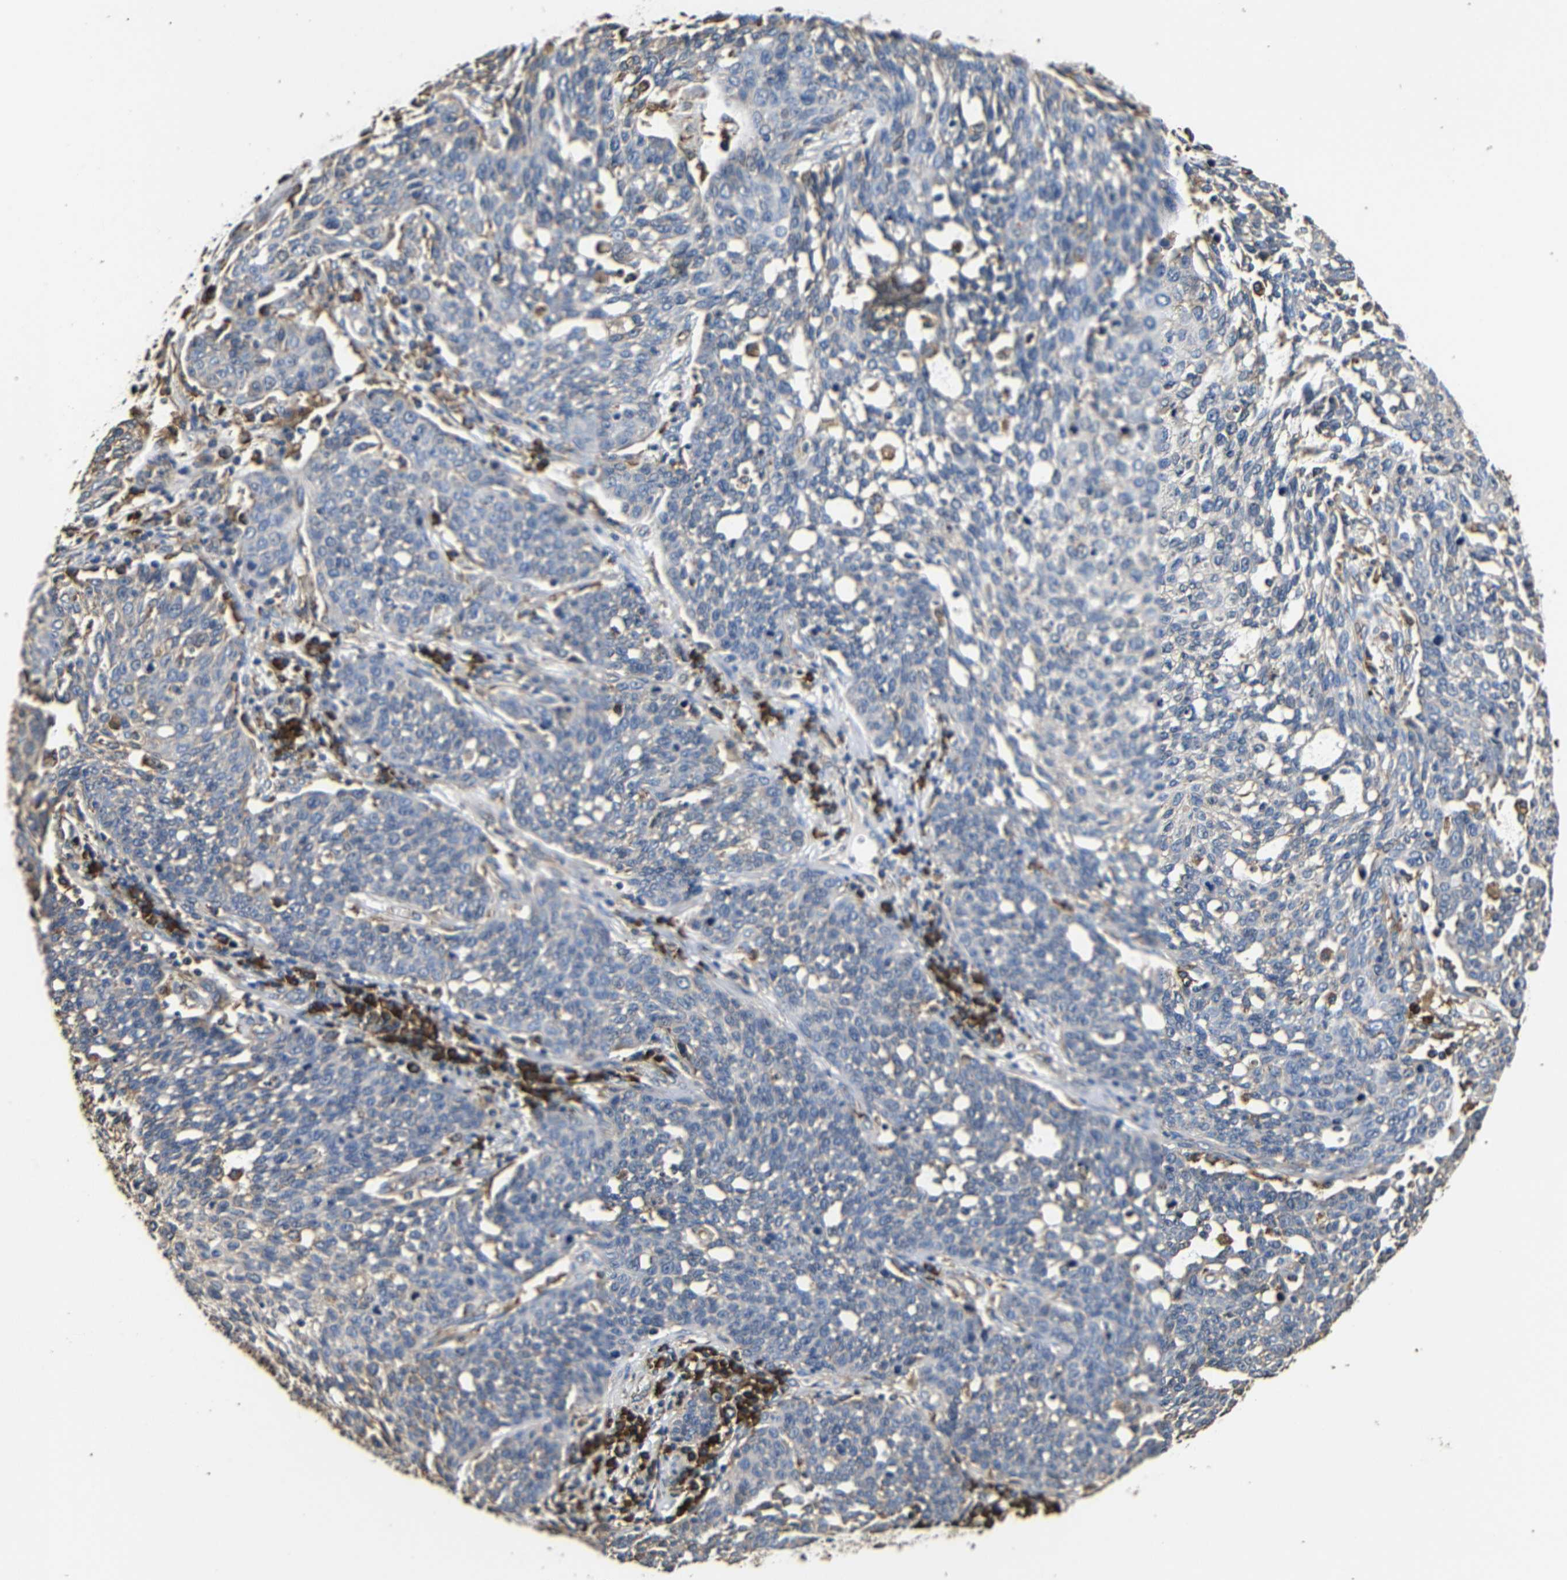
{"staining": {"intensity": "negative", "quantity": "none", "location": "none"}, "tissue": "cervical cancer", "cell_type": "Tumor cells", "image_type": "cancer", "snomed": [{"axis": "morphology", "description": "Squamous cell carcinoma, NOS"}, {"axis": "topography", "description": "Cervix"}], "caption": "Cervical squamous cell carcinoma was stained to show a protein in brown. There is no significant expression in tumor cells.", "gene": "HHIP", "patient": {"sex": "female", "age": 34}}